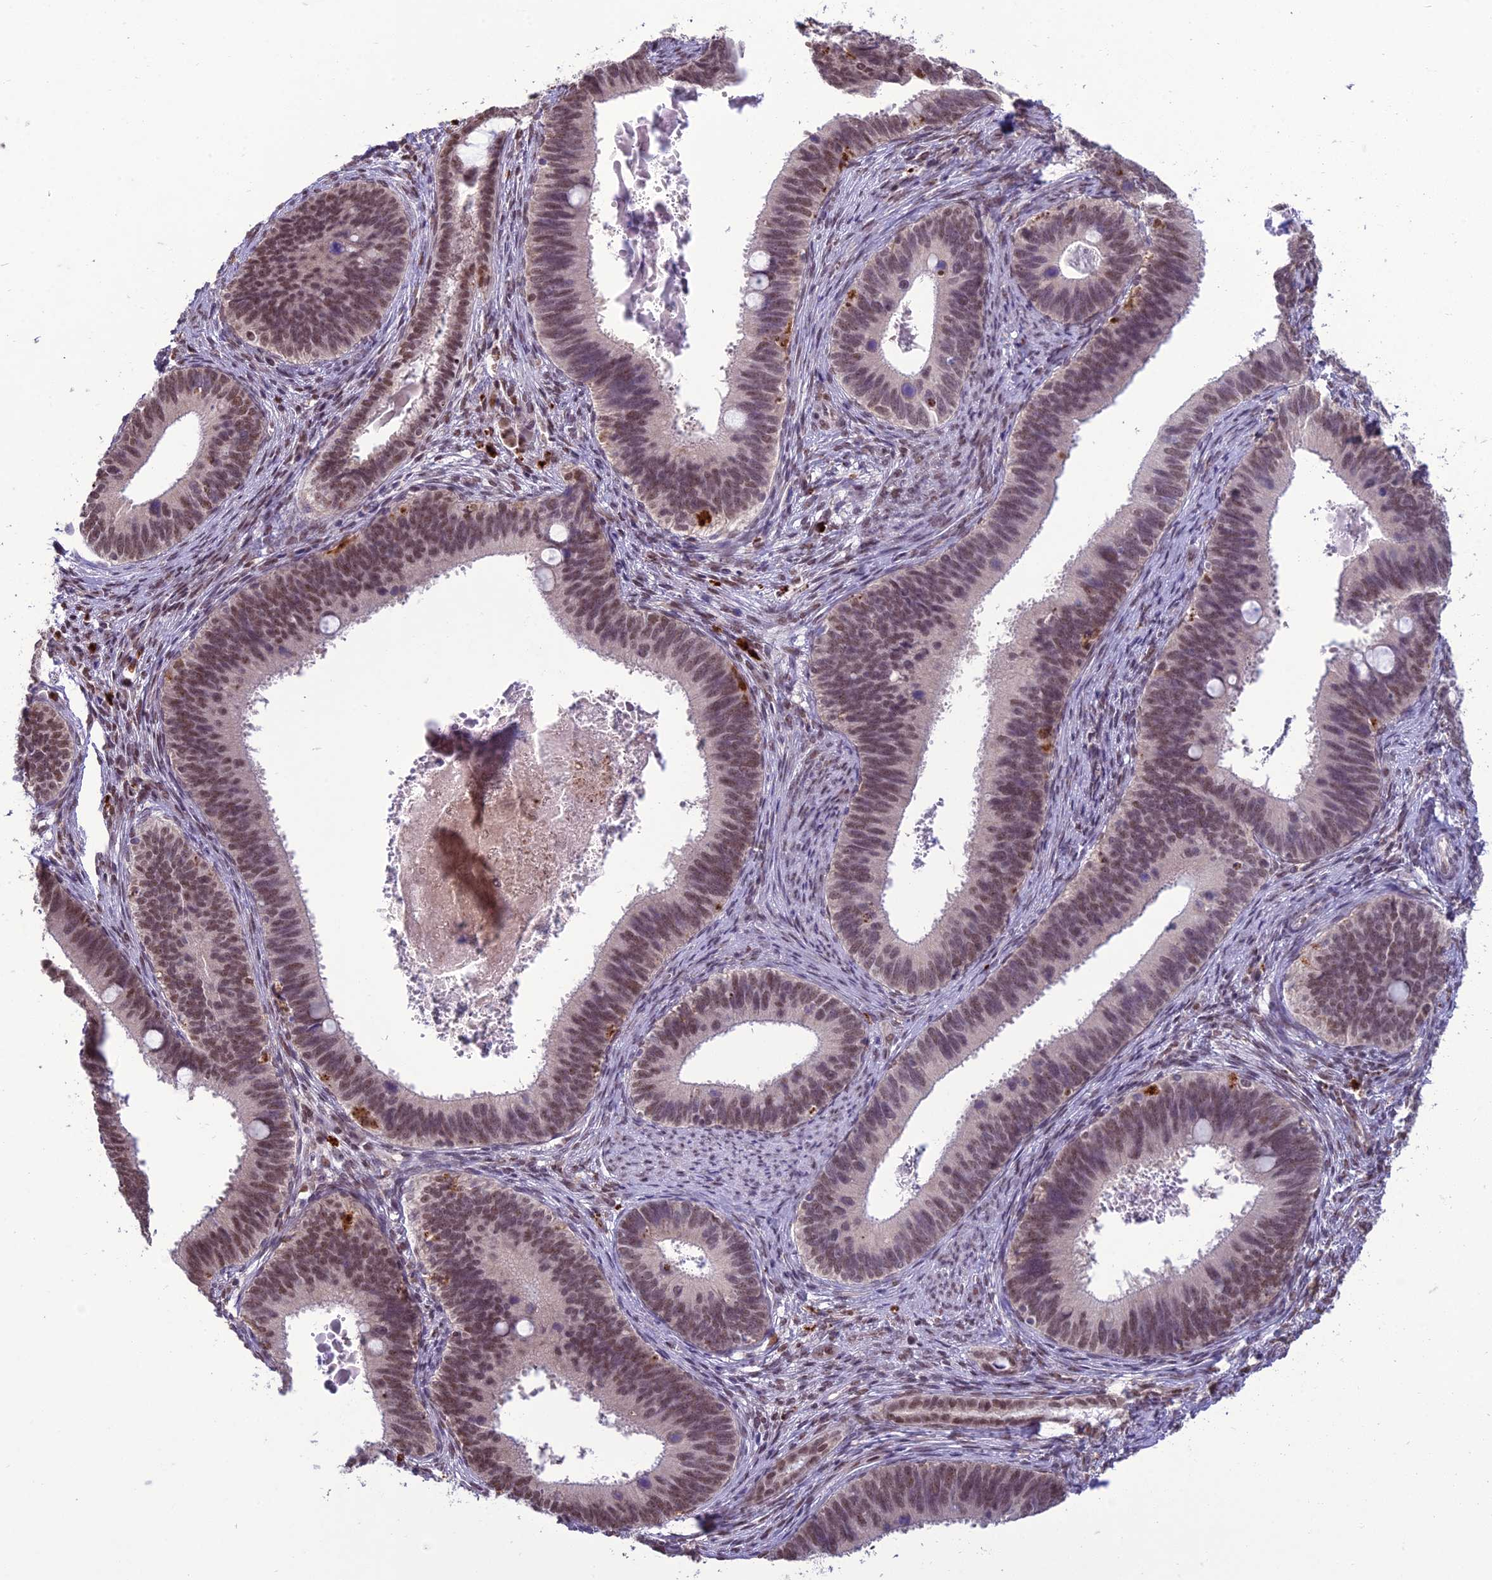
{"staining": {"intensity": "moderate", "quantity": ">75%", "location": "nuclear"}, "tissue": "cervical cancer", "cell_type": "Tumor cells", "image_type": "cancer", "snomed": [{"axis": "morphology", "description": "Adenocarcinoma, NOS"}, {"axis": "topography", "description": "Cervix"}], "caption": "There is medium levels of moderate nuclear staining in tumor cells of cervical cancer, as demonstrated by immunohistochemical staining (brown color).", "gene": "RANBP3", "patient": {"sex": "female", "age": 42}}